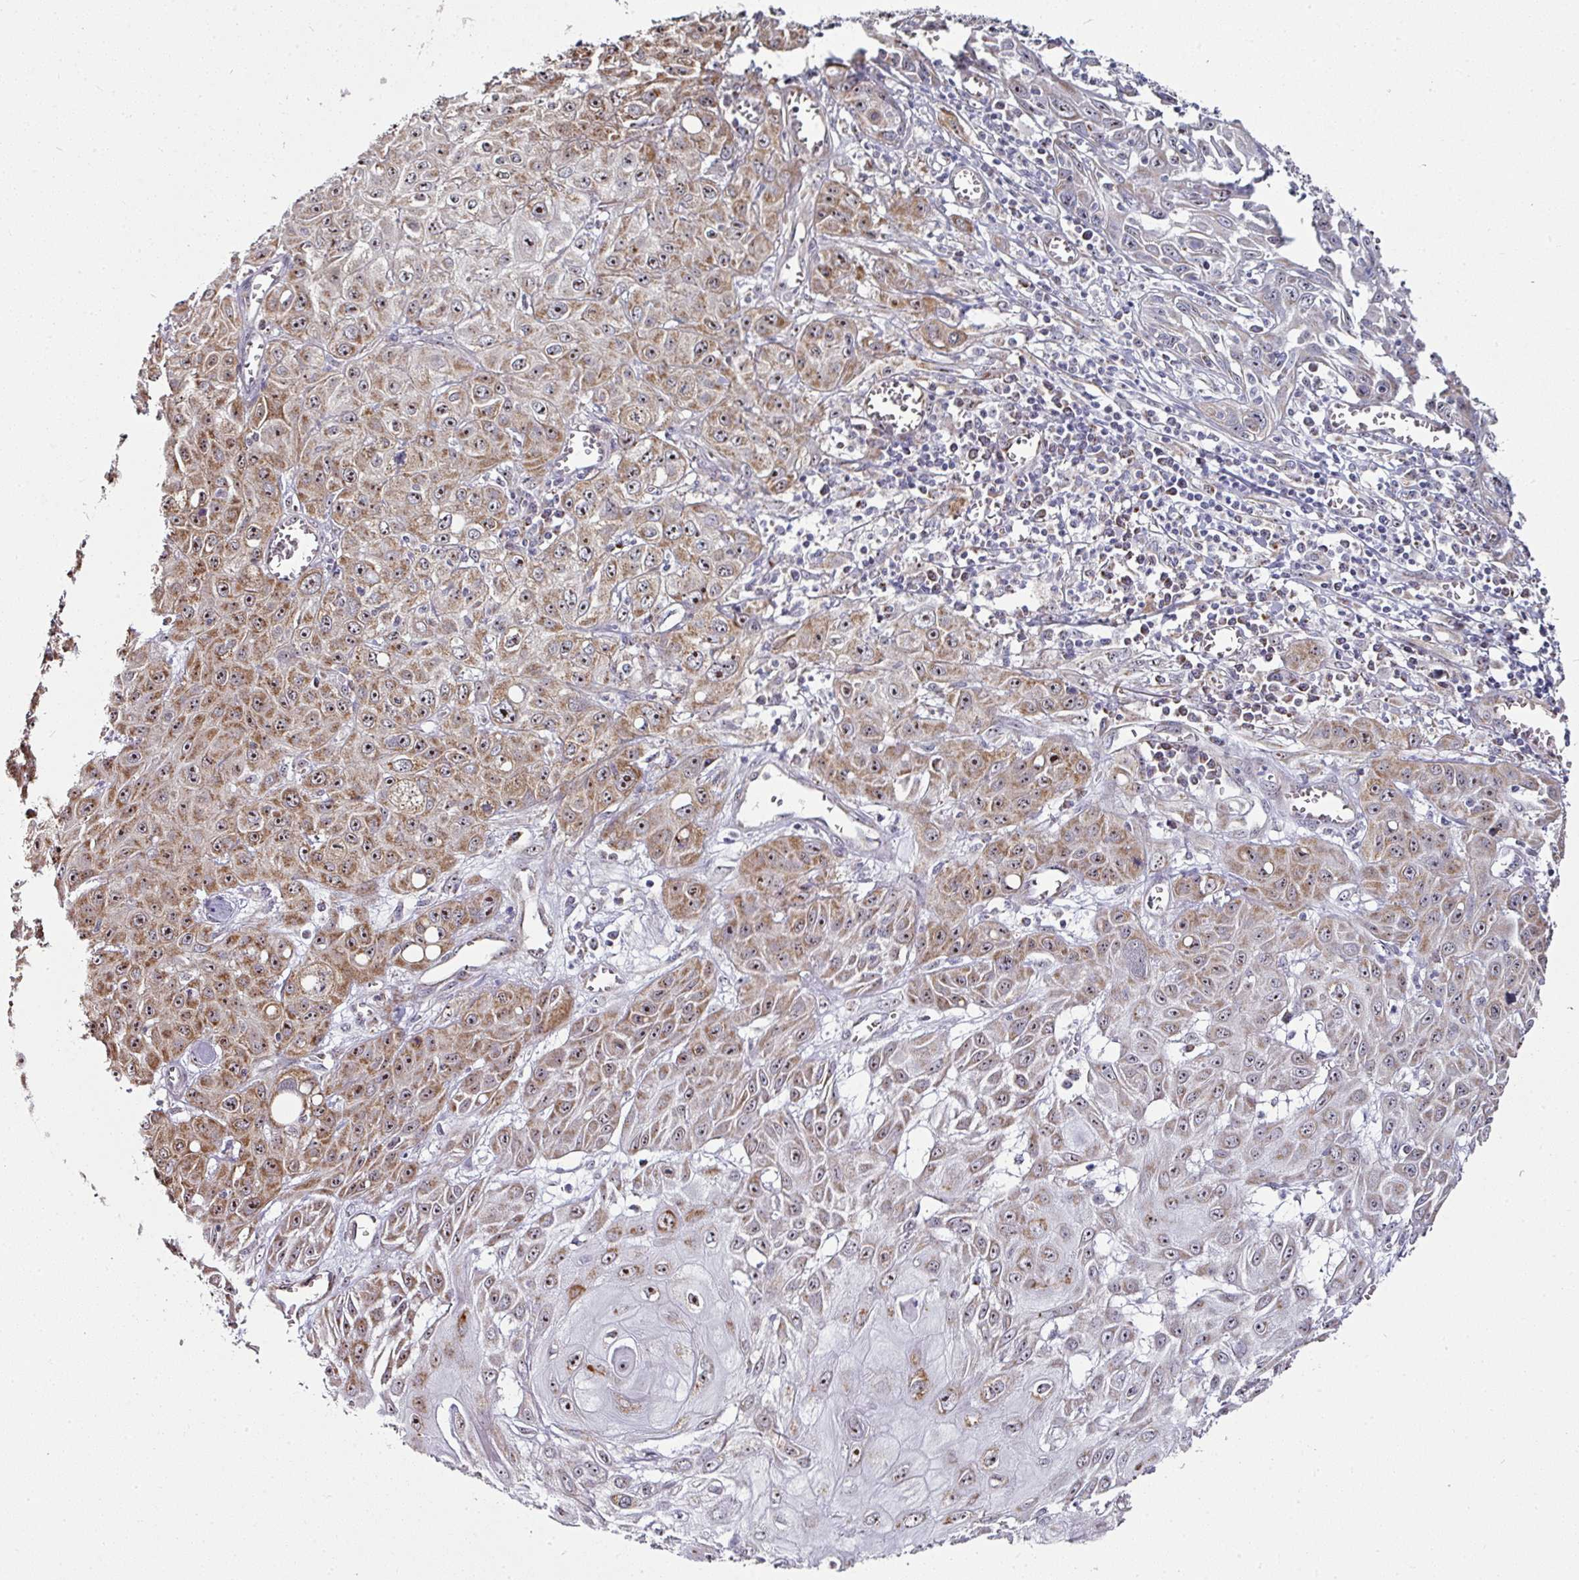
{"staining": {"intensity": "moderate", "quantity": ">75%", "location": "cytoplasmic/membranous,nuclear"}, "tissue": "skin cancer", "cell_type": "Tumor cells", "image_type": "cancer", "snomed": [{"axis": "morphology", "description": "Squamous cell carcinoma, NOS"}, {"axis": "topography", "description": "Skin"}, {"axis": "topography", "description": "Vulva"}], "caption": "Moderate cytoplasmic/membranous and nuclear positivity is appreciated in approximately >75% of tumor cells in skin squamous cell carcinoma.", "gene": "NACC2", "patient": {"sex": "female", "age": 71}}